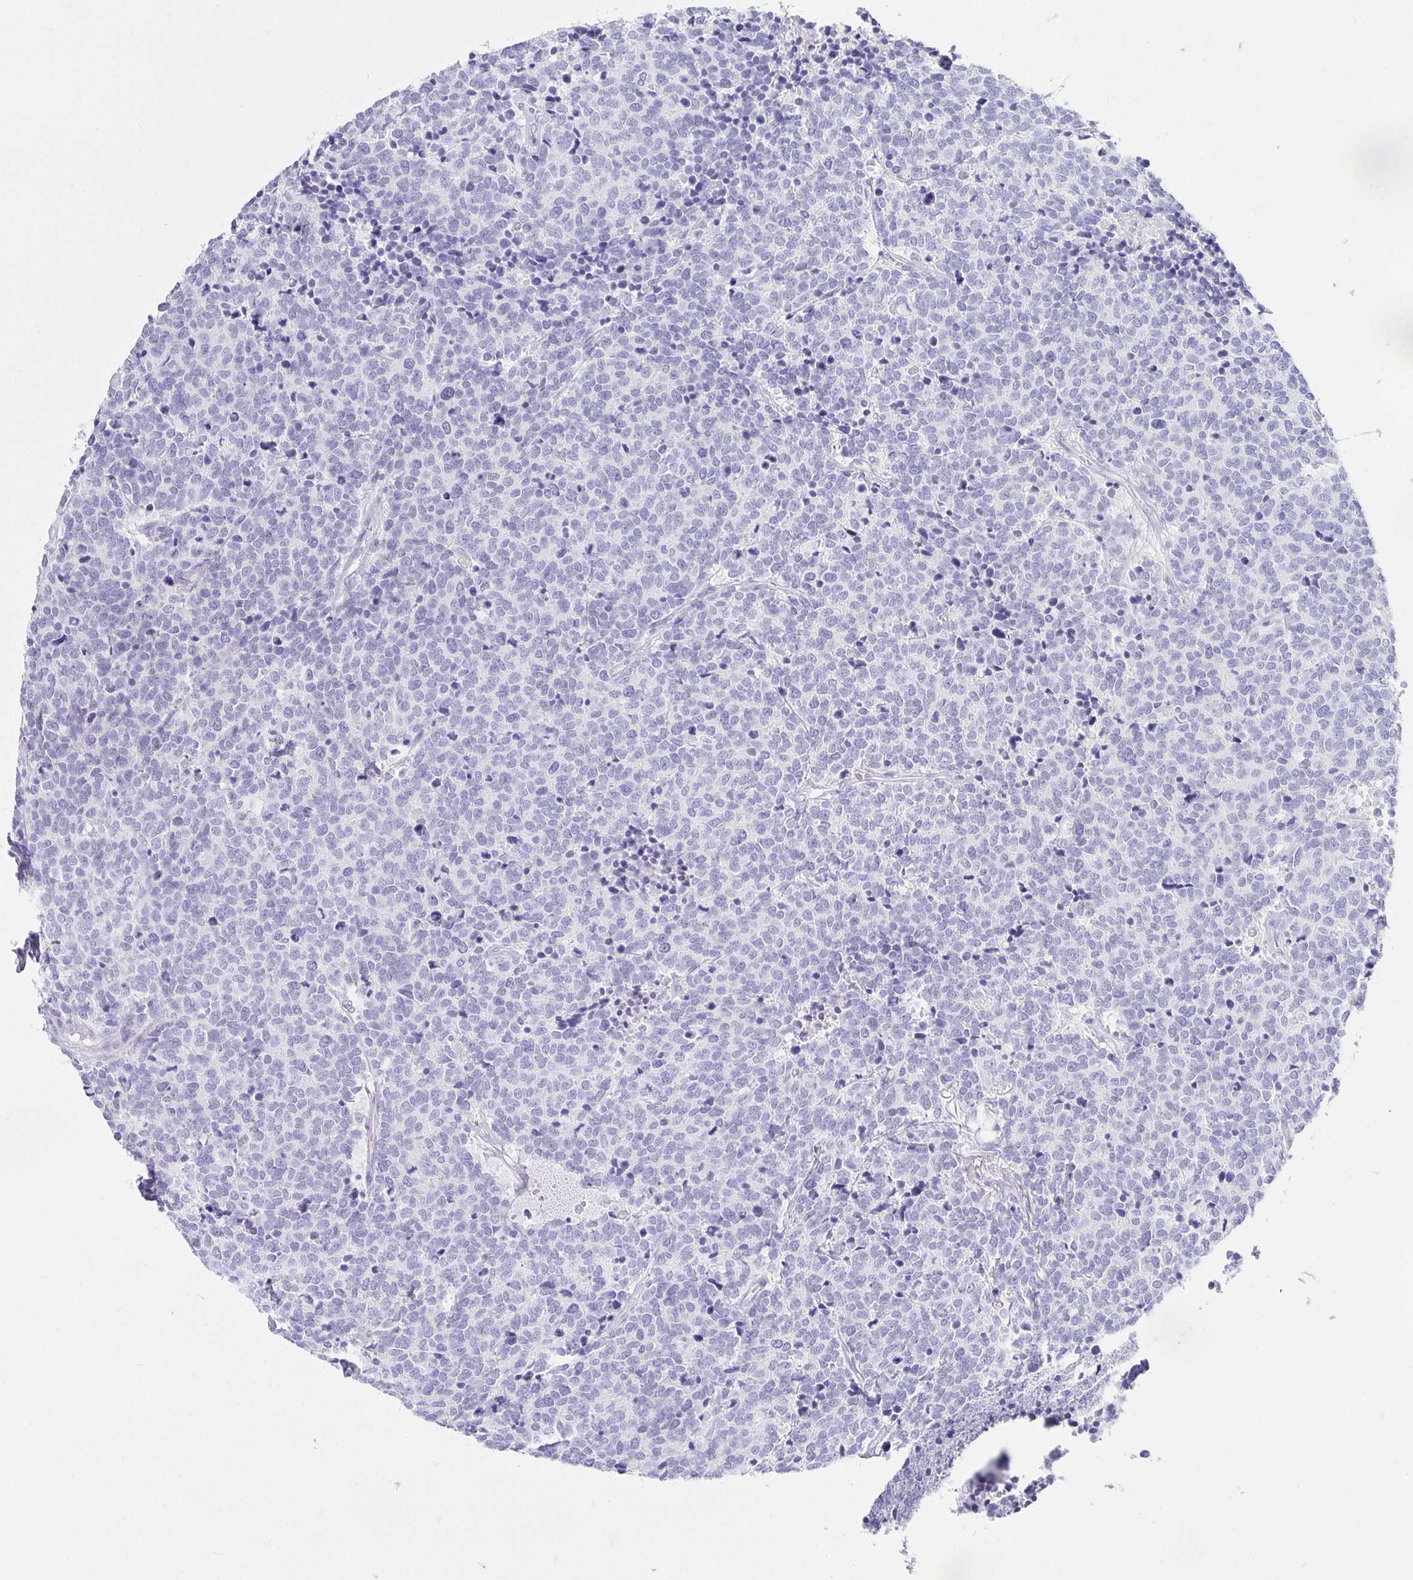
{"staining": {"intensity": "negative", "quantity": "none", "location": "none"}, "tissue": "carcinoid", "cell_type": "Tumor cells", "image_type": "cancer", "snomed": [{"axis": "morphology", "description": "Carcinoid, malignant, NOS"}, {"axis": "topography", "description": "Skin"}], "caption": "IHC of malignant carcinoid displays no positivity in tumor cells.", "gene": "CHAT", "patient": {"sex": "female", "age": 79}}